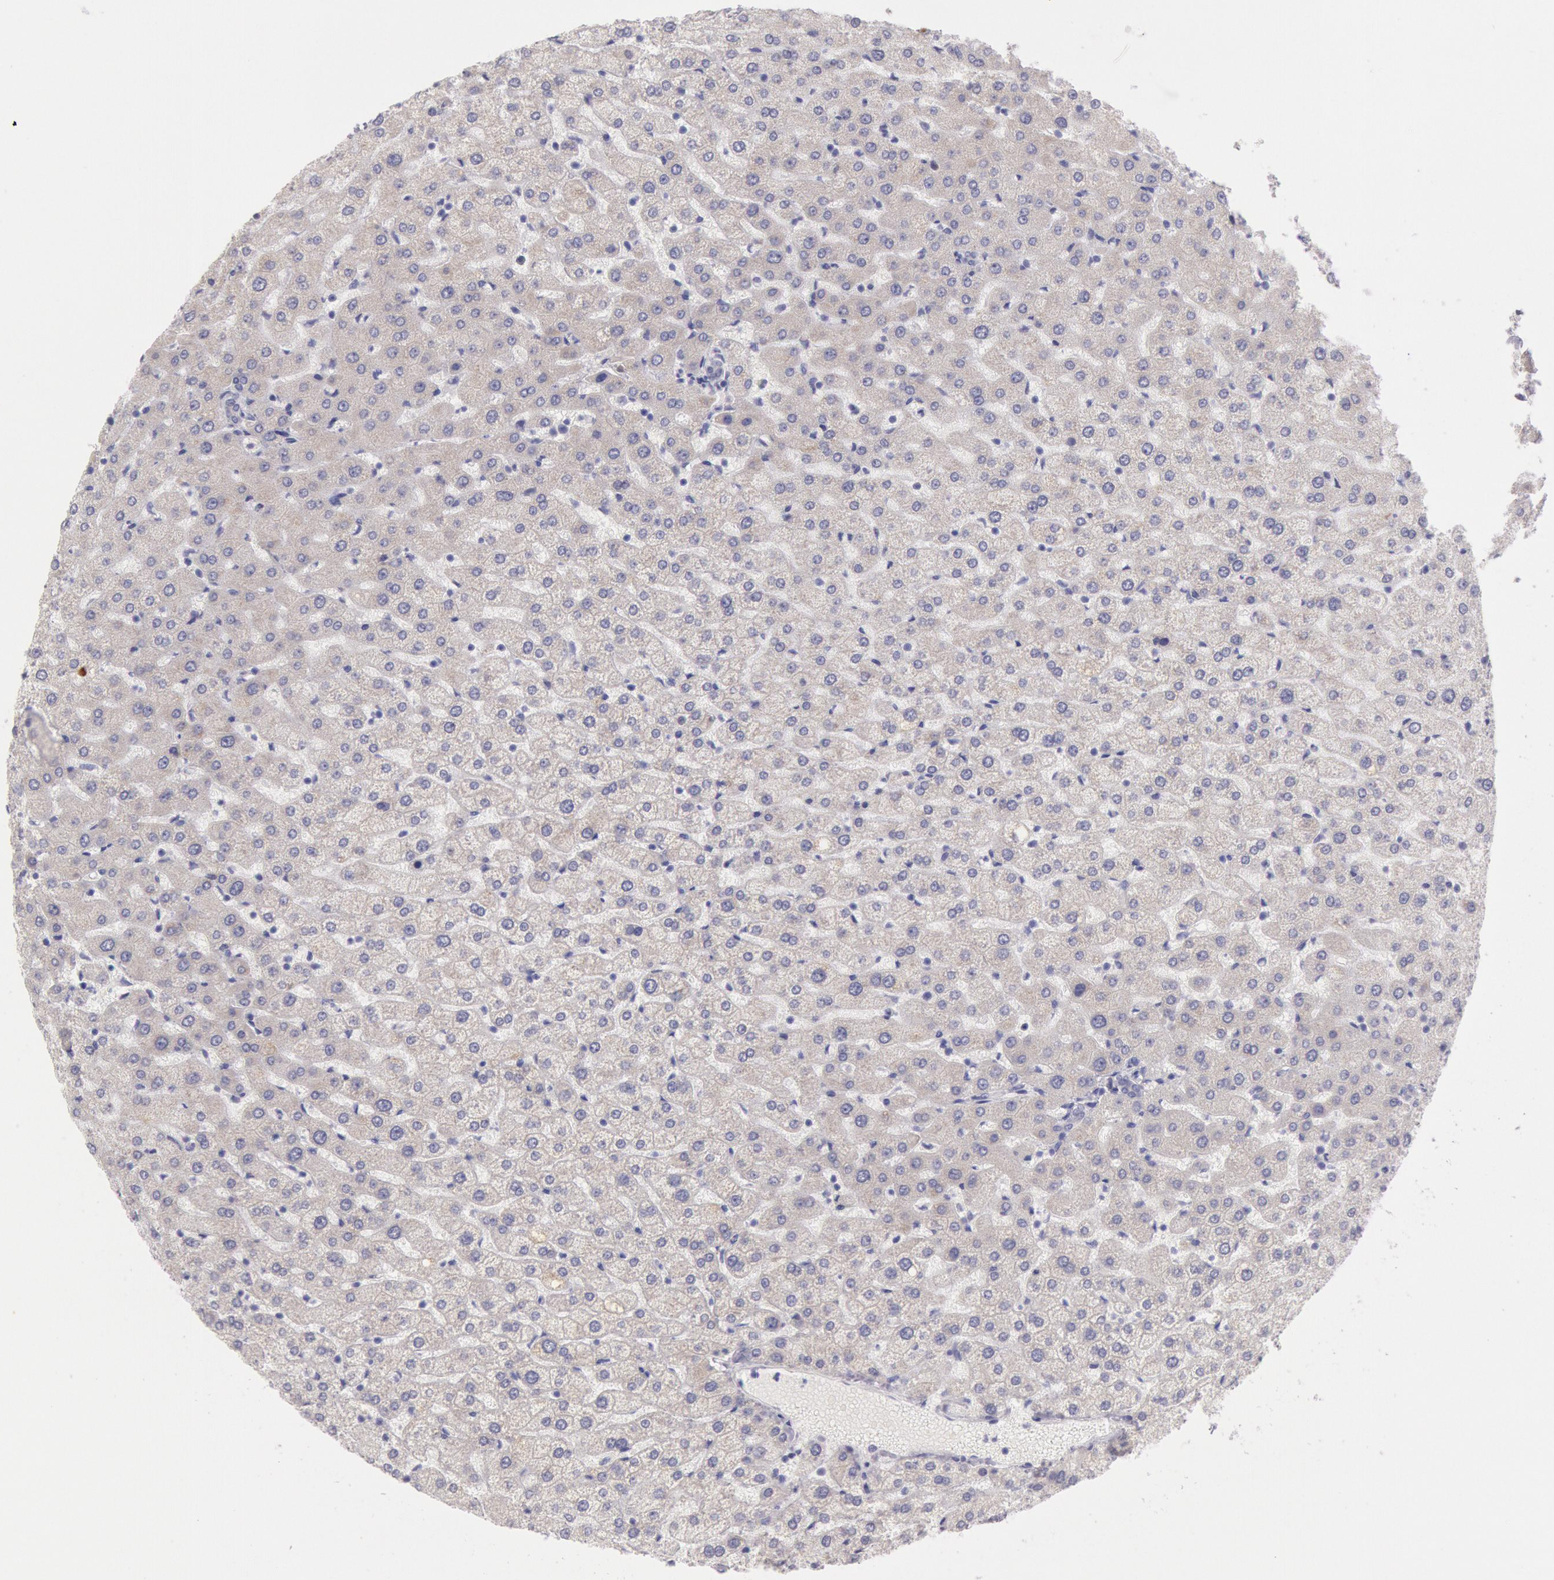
{"staining": {"intensity": "weak", "quantity": "25%-75%", "location": "cytoplasmic/membranous"}, "tissue": "liver", "cell_type": "Cholangiocytes", "image_type": "normal", "snomed": [{"axis": "morphology", "description": "Normal tissue, NOS"}, {"axis": "morphology", "description": "Fibrosis, NOS"}, {"axis": "topography", "description": "Liver"}], "caption": "Protein staining of normal liver demonstrates weak cytoplasmic/membranous staining in about 25%-75% of cholangiocytes. (Stains: DAB (3,3'-diaminobenzidine) in brown, nuclei in blue, Microscopy: brightfield microscopy at high magnification).", "gene": "CIDEB", "patient": {"sex": "female", "age": 29}}